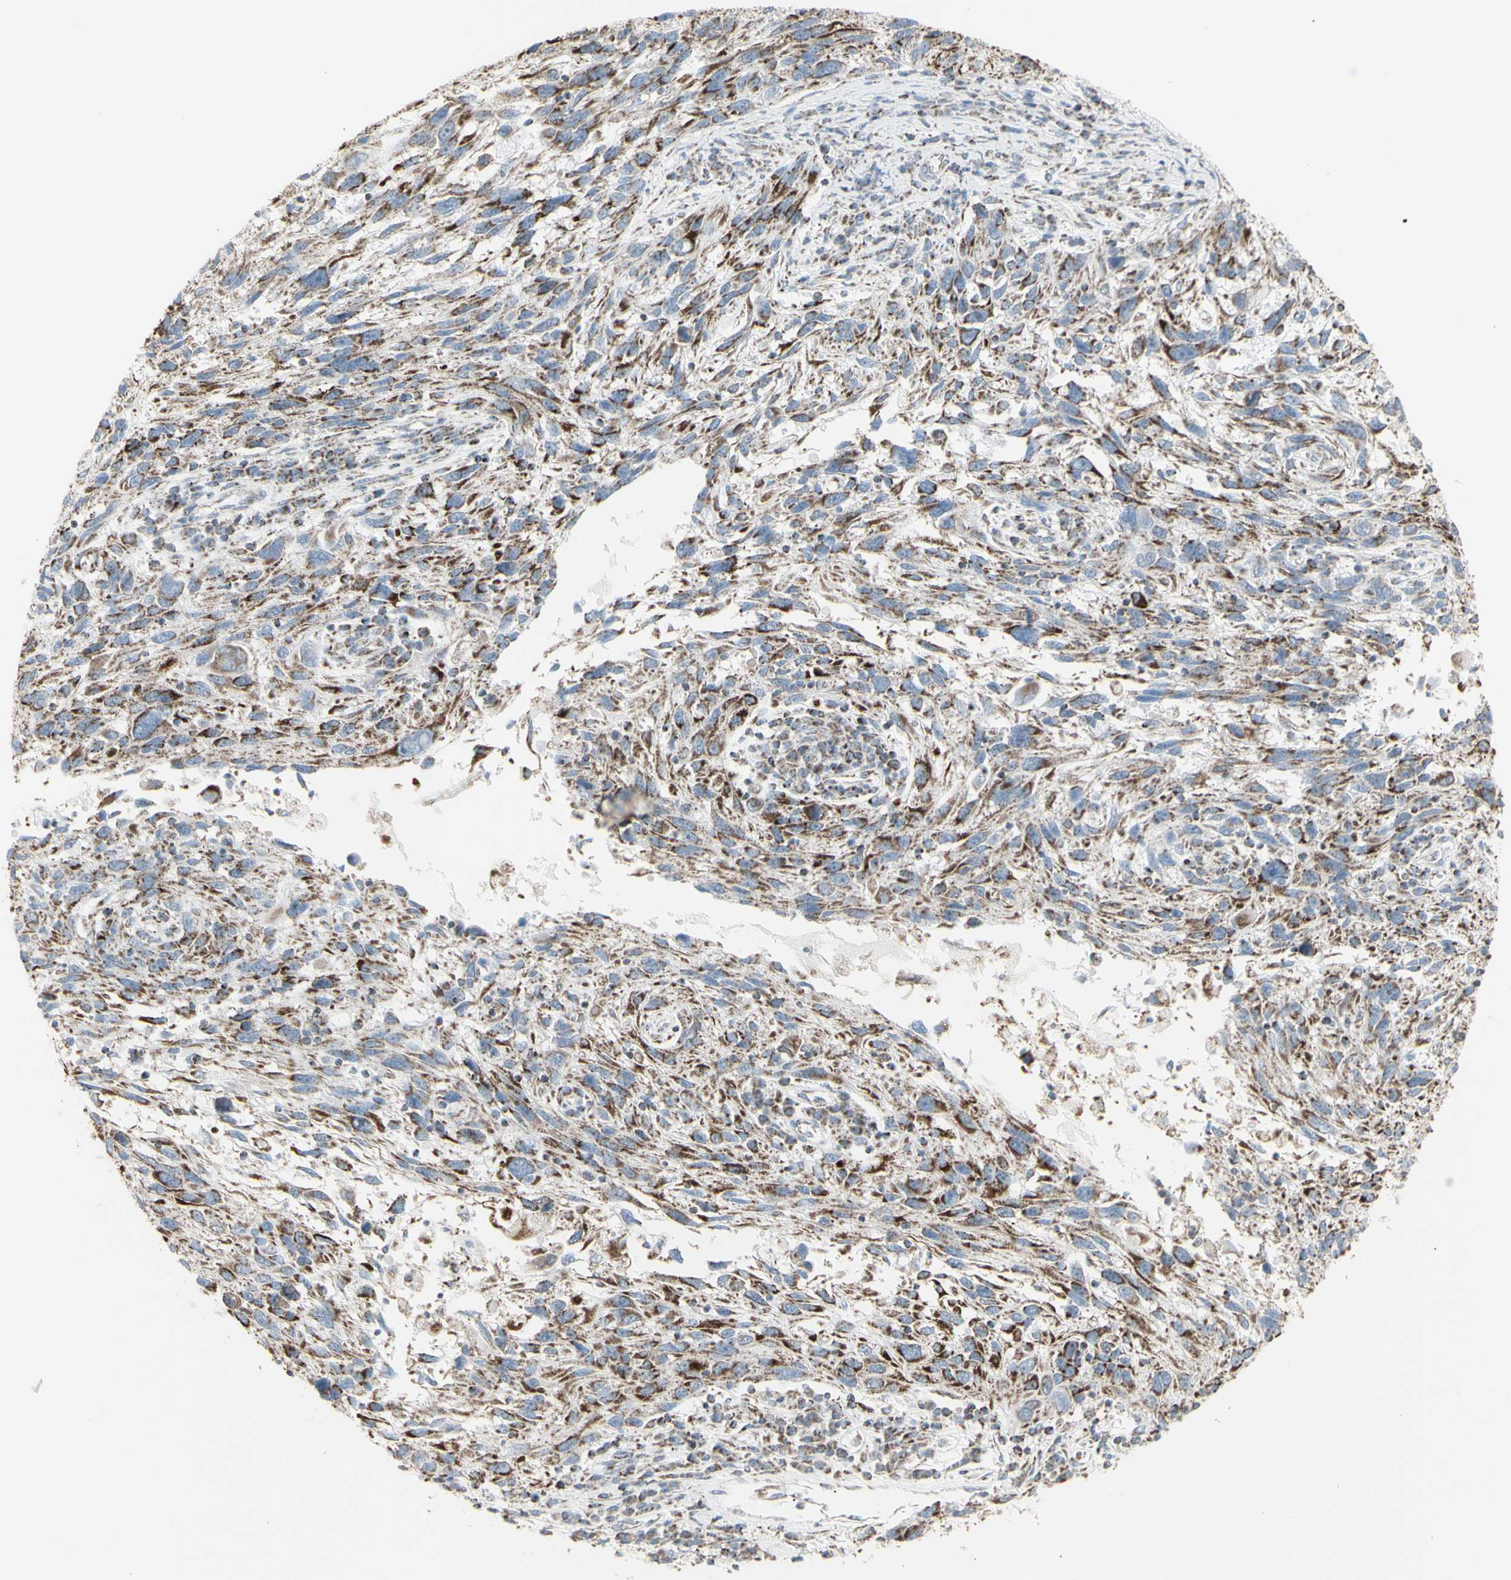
{"staining": {"intensity": "moderate", "quantity": ">75%", "location": "cytoplasmic/membranous"}, "tissue": "melanoma", "cell_type": "Tumor cells", "image_type": "cancer", "snomed": [{"axis": "morphology", "description": "Malignant melanoma, NOS"}, {"axis": "topography", "description": "Skin"}], "caption": "Protein staining by immunohistochemistry (IHC) displays moderate cytoplasmic/membranous expression in about >75% of tumor cells in melanoma.", "gene": "PLGRKT", "patient": {"sex": "male", "age": 53}}